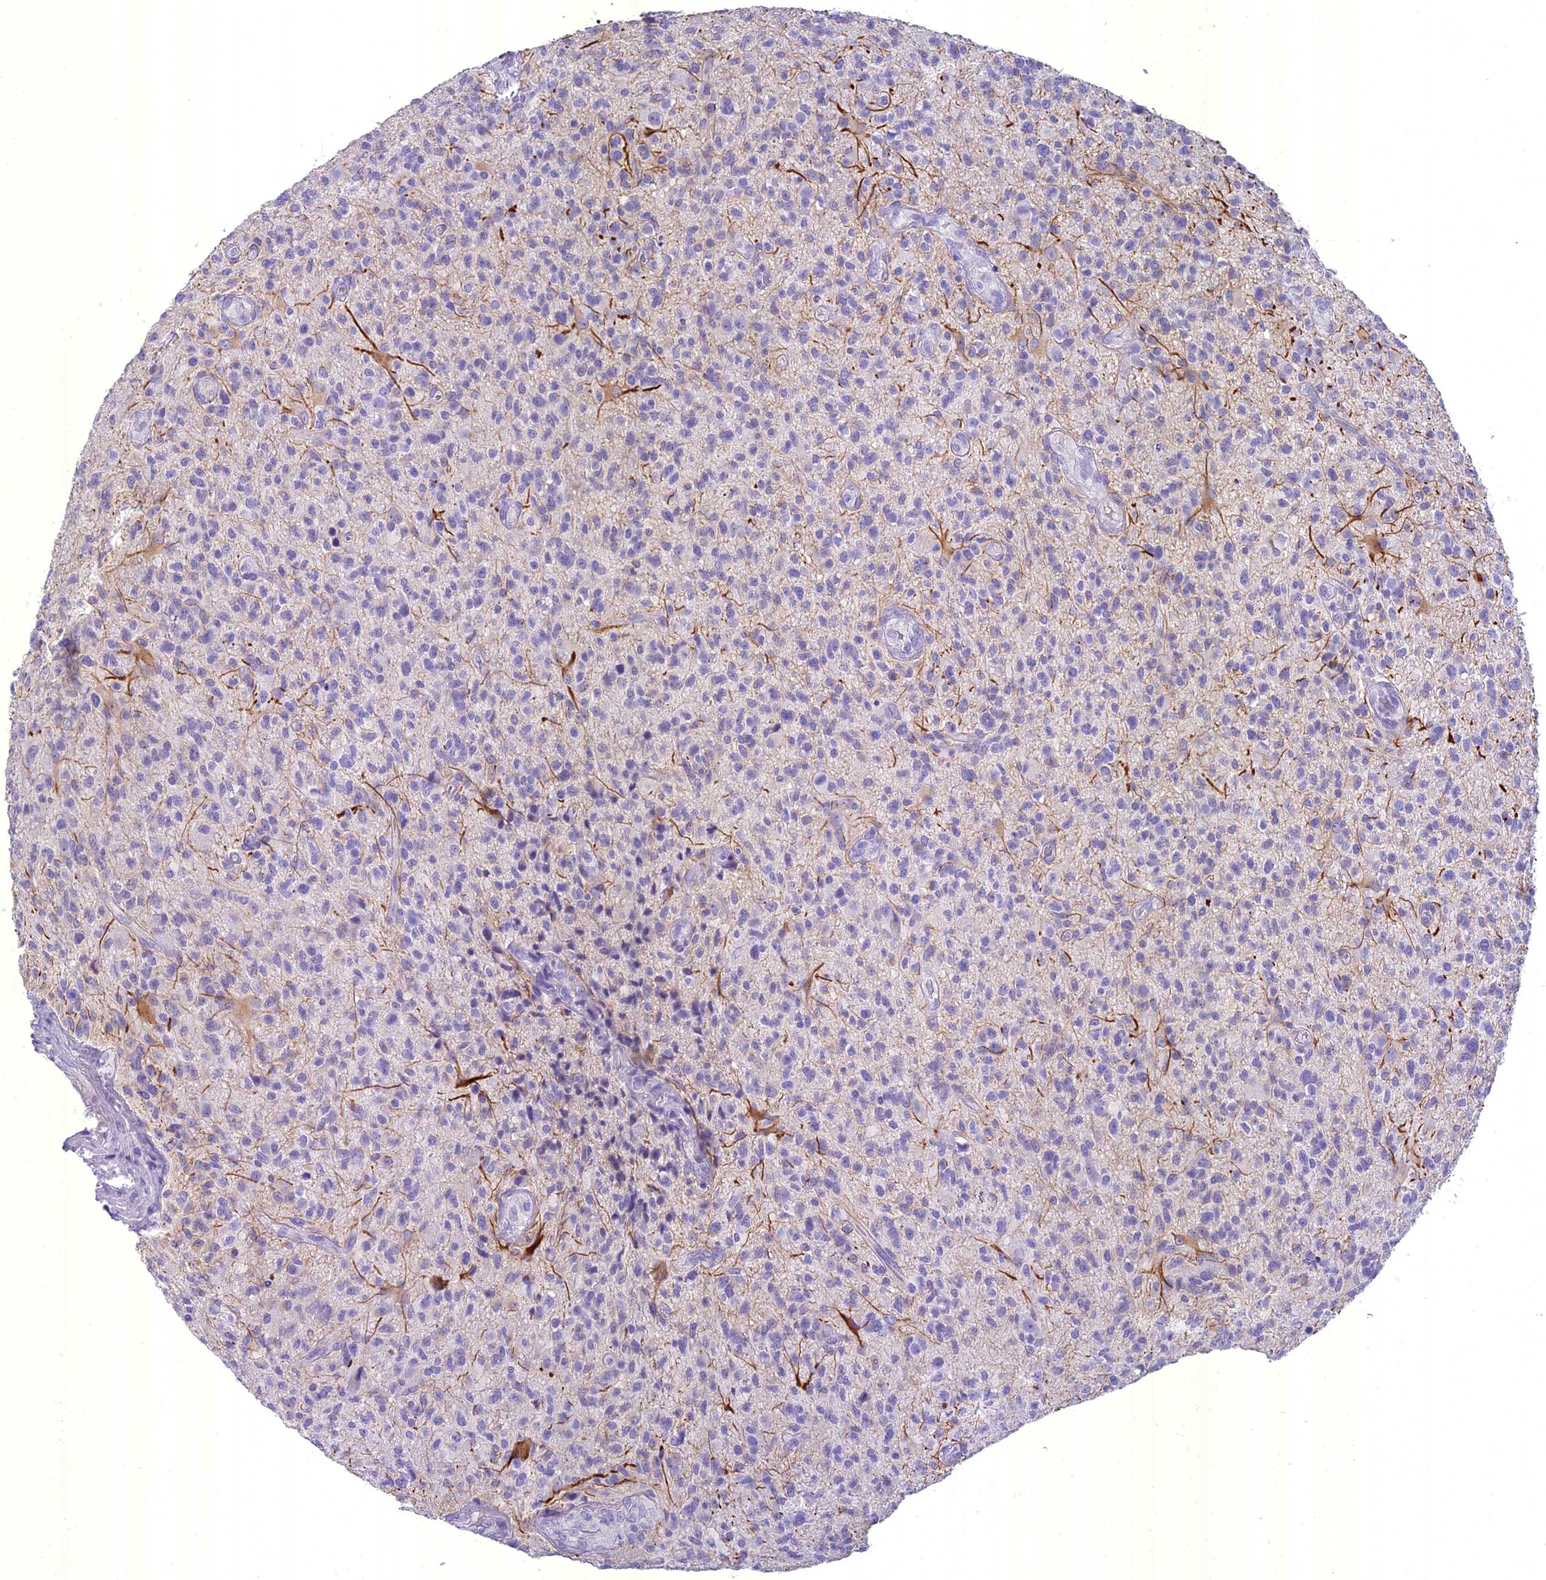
{"staining": {"intensity": "negative", "quantity": "none", "location": "none"}, "tissue": "glioma", "cell_type": "Tumor cells", "image_type": "cancer", "snomed": [{"axis": "morphology", "description": "Glioma, malignant, High grade"}, {"axis": "topography", "description": "Brain"}], "caption": "Tumor cells show no significant staining in high-grade glioma (malignant).", "gene": "UNC80", "patient": {"sex": "male", "age": 47}}